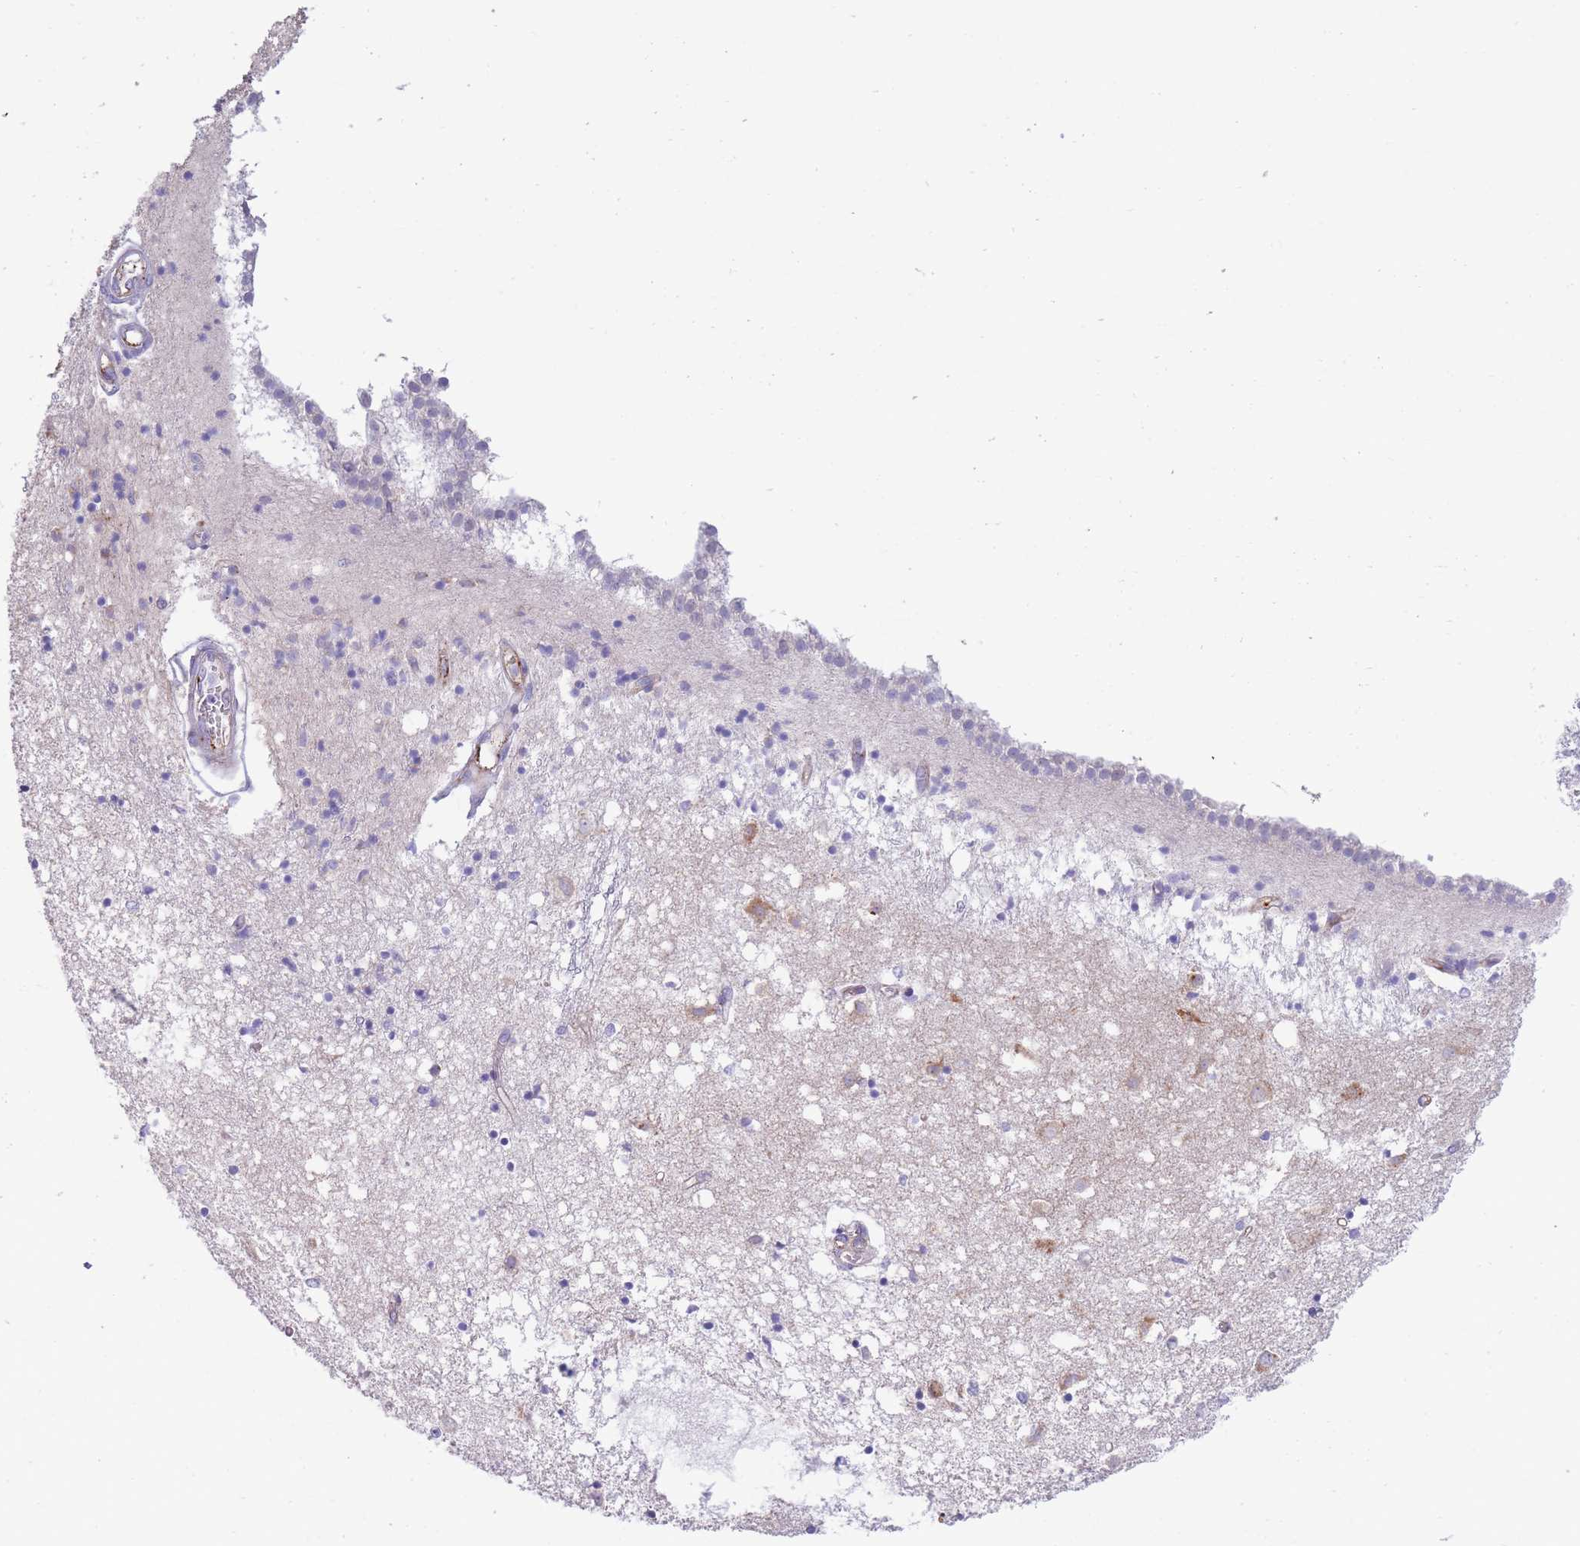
{"staining": {"intensity": "negative", "quantity": "none", "location": "none"}, "tissue": "caudate", "cell_type": "Glial cells", "image_type": "normal", "snomed": [{"axis": "morphology", "description": "Normal tissue, NOS"}, {"axis": "topography", "description": "Lateral ventricle wall"}], "caption": "Glial cells are negative for brown protein staining in normal caudate. (Immunohistochemistry, brightfield microscopy, high magnification).", "gene": "DET1", "patient": {"sex": "male", "age": 70}}